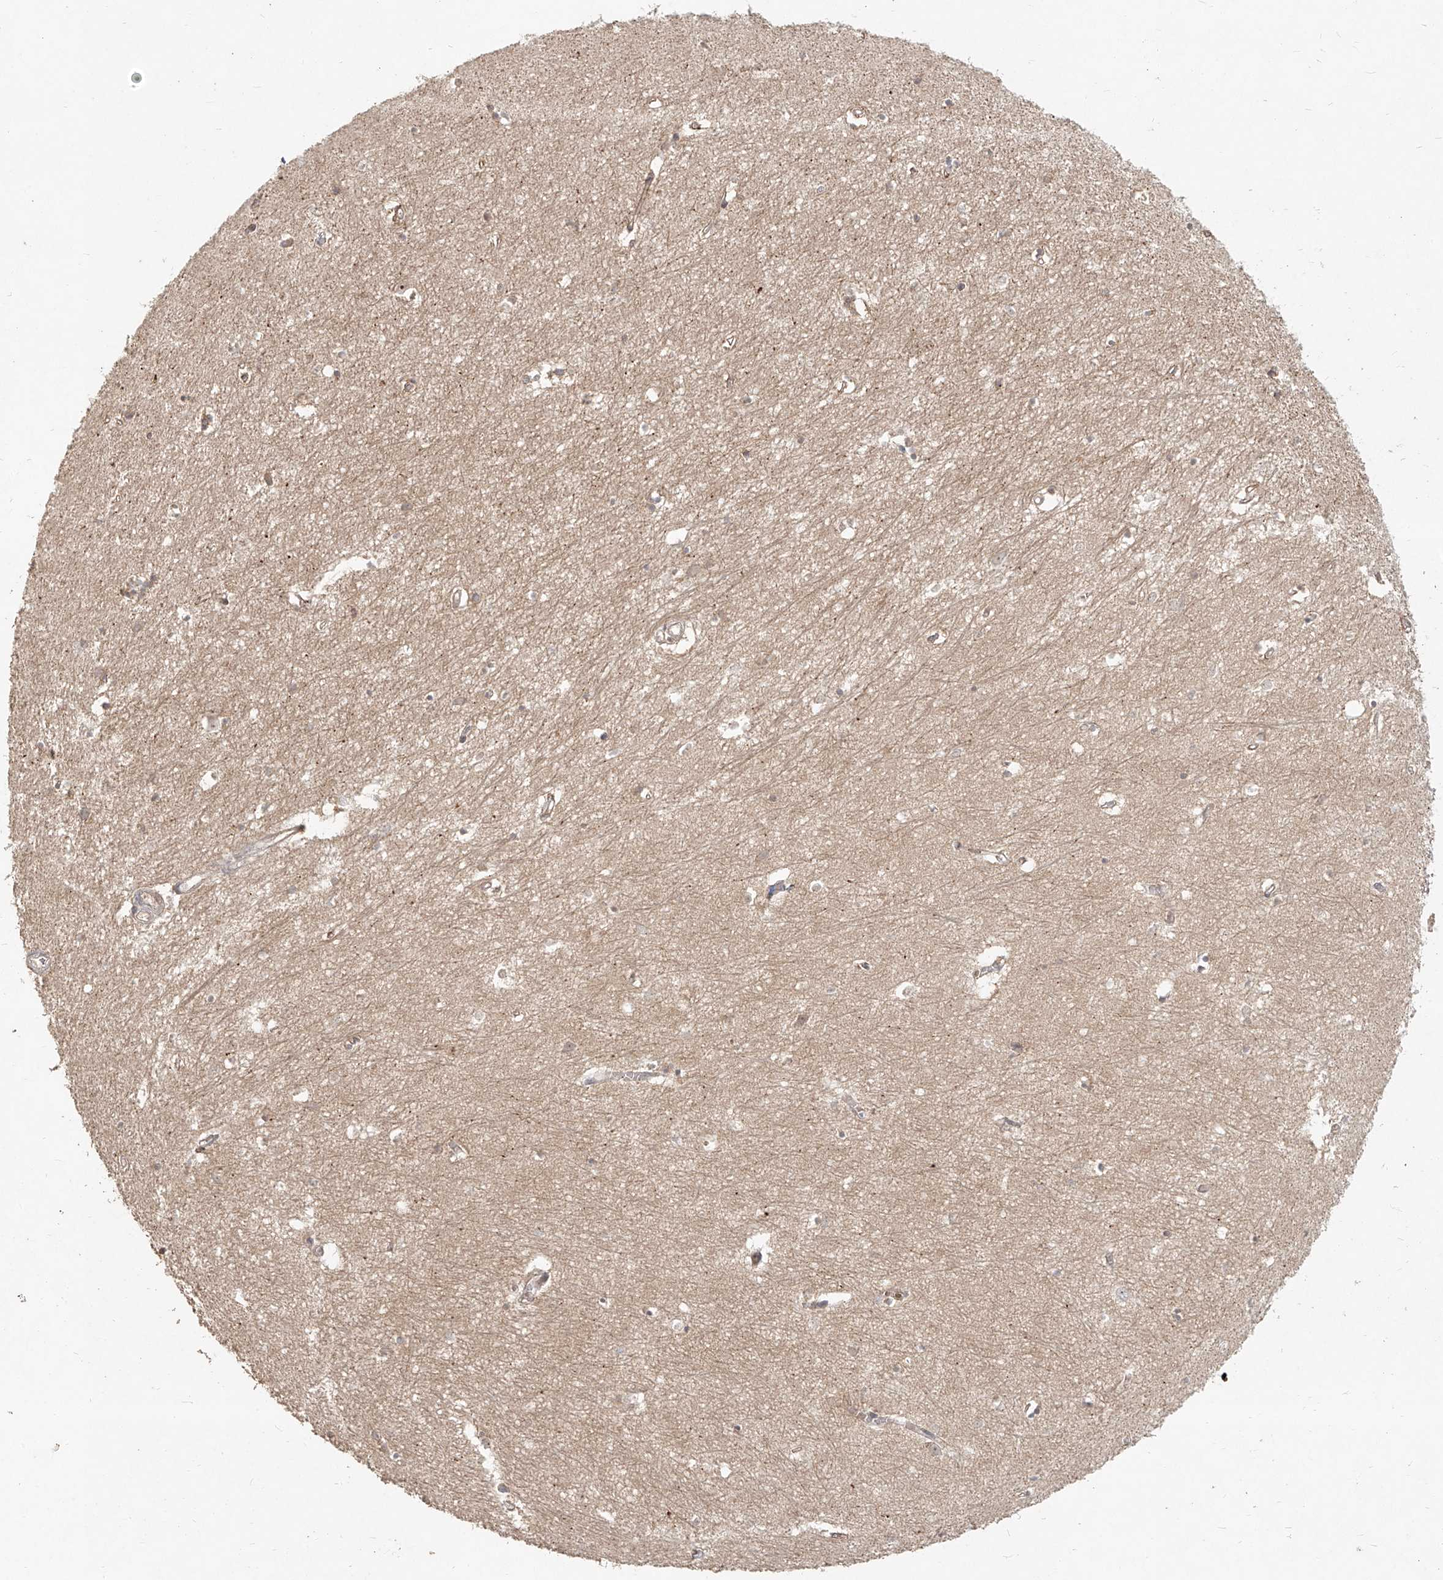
{"staining": {"intensity": "weak", "quantity": "25%-75%", "location": "cytoplasmic/membranous"}, "tissue": "hippocampus", "cell_type": "Glial cells", "image_type": "normal", "snomed": [{"axis": "morphology", "description": "Normal tissue, NOS"}, {"axis": "topography", "description": "Hippocampus"}], "caption": "Glial cells show low levels of weak cytoplasmic/membranous positivity in approximately 25%-75% of cells in benign human hippocampus.", "gene": "BYSL", "patient": {"sex": "female", "age": 64}}